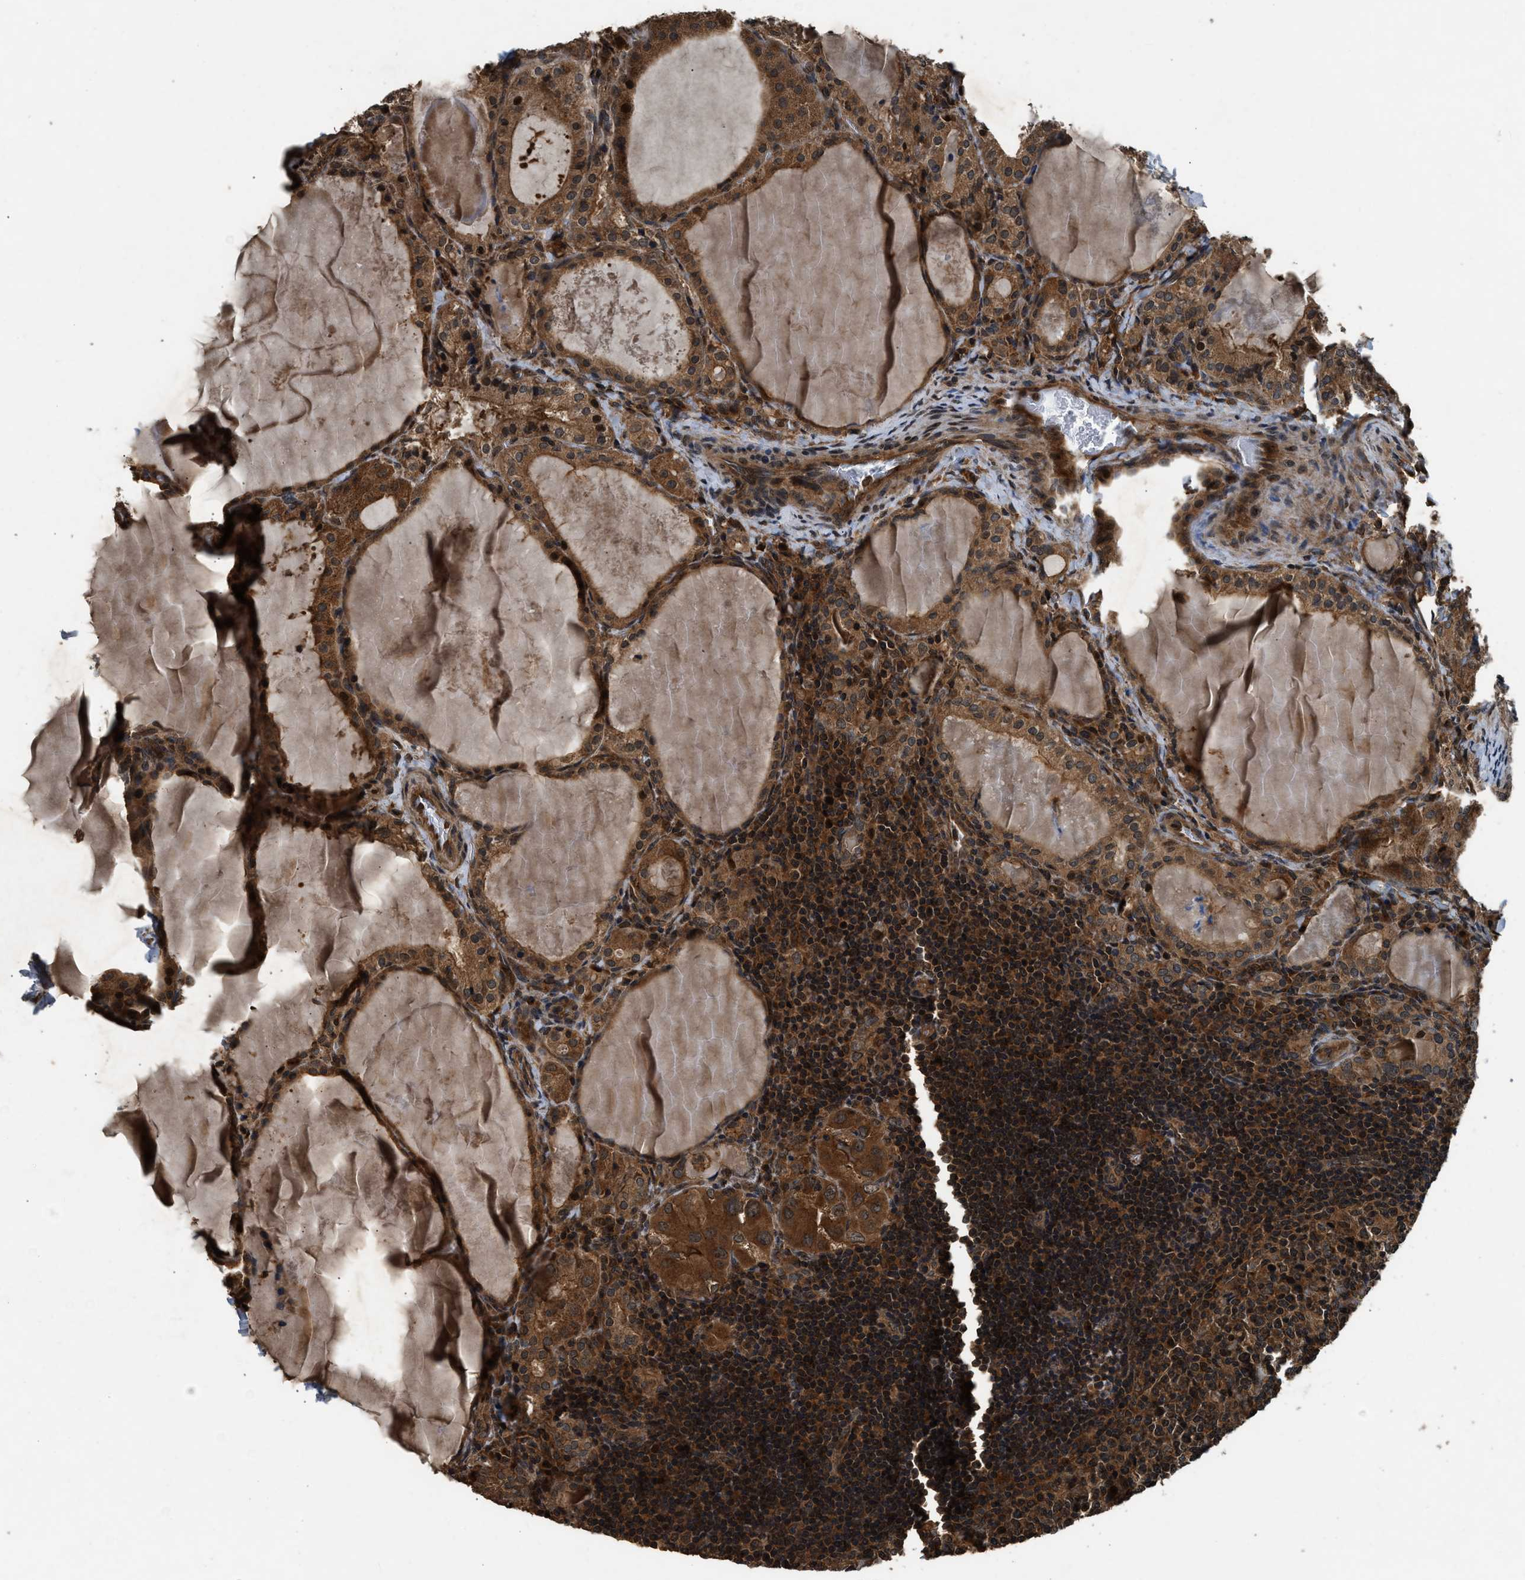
{"staining": {"intensity": "moderate", "quantity": ">75%", "location": "cytoplasmic/membranous"}, "tissue": "thyroid cancer", "cell_type": "Tumor cells", "image_type": "cancer", "snomed": [{"axis": "morphology", "description": "Papillary adenocarcinoma, NOS"}, {"axis": "topography", "description": "Thyroid gland"}], "caption": "Thyroid cancer (papillary adenocarcinoma) stained with DAB (3,3'-diaminobenzidine) immunohistochemistry (IHC) displays medium levels of moderate cytoplasmic/membranous staining in about >75% of tumor cells.", "gene": "RPS6KB1", "patient": {"sex": "female", "age": 42}}